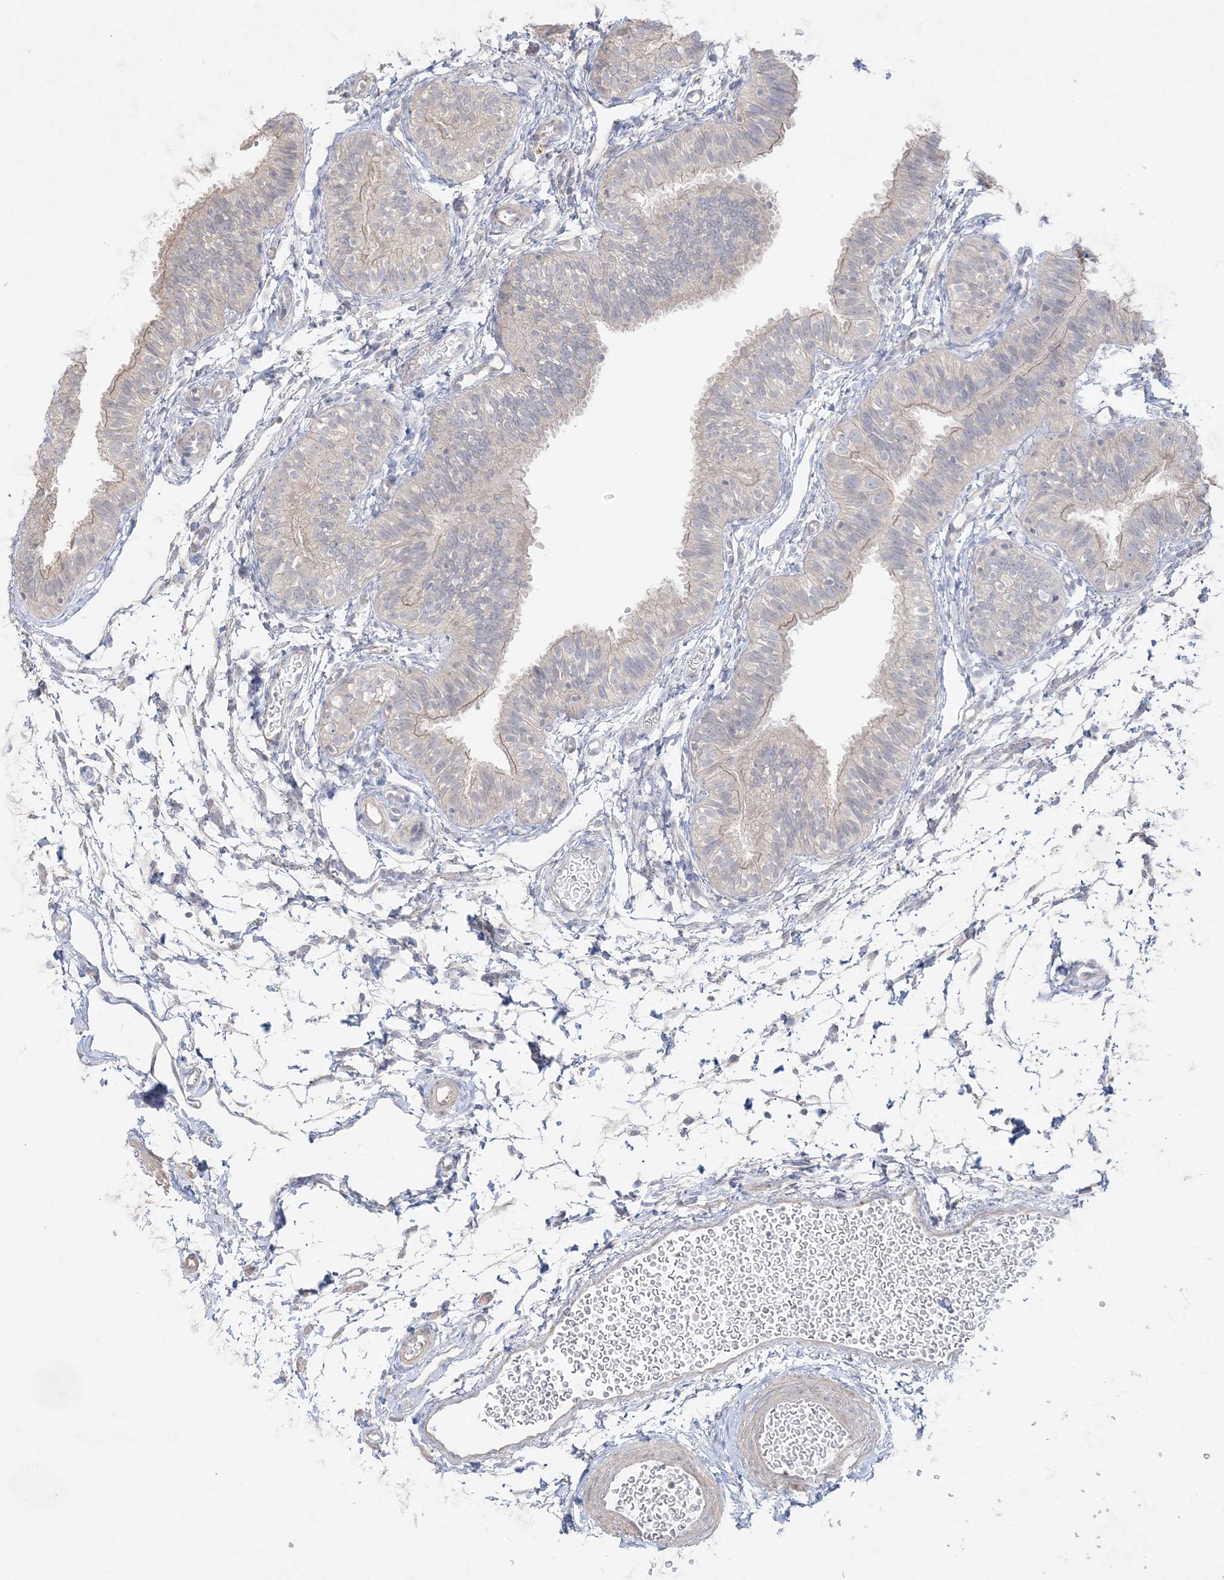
{"staining": {"intensity": "negative", "quantity": "none", "location": "none"}, "tissue": "fallopian tube", "cell_type": "Glandular cells", "image_type": "normal", "snomed": [{"axis": "morphology", "description": "Normal tissue, NOS"}, {"axis": "topography", "description": "Fallopian tube"}], "caption": "Normal fallopian tube was stained to show a protein in brown. There is no significant positivity in glandular cells. (Brightfield microscopy of DAB immunohistochemistry at high magnification).", "gene": "SH3BP4", "patient": {"sex": "female", "age": 35}}